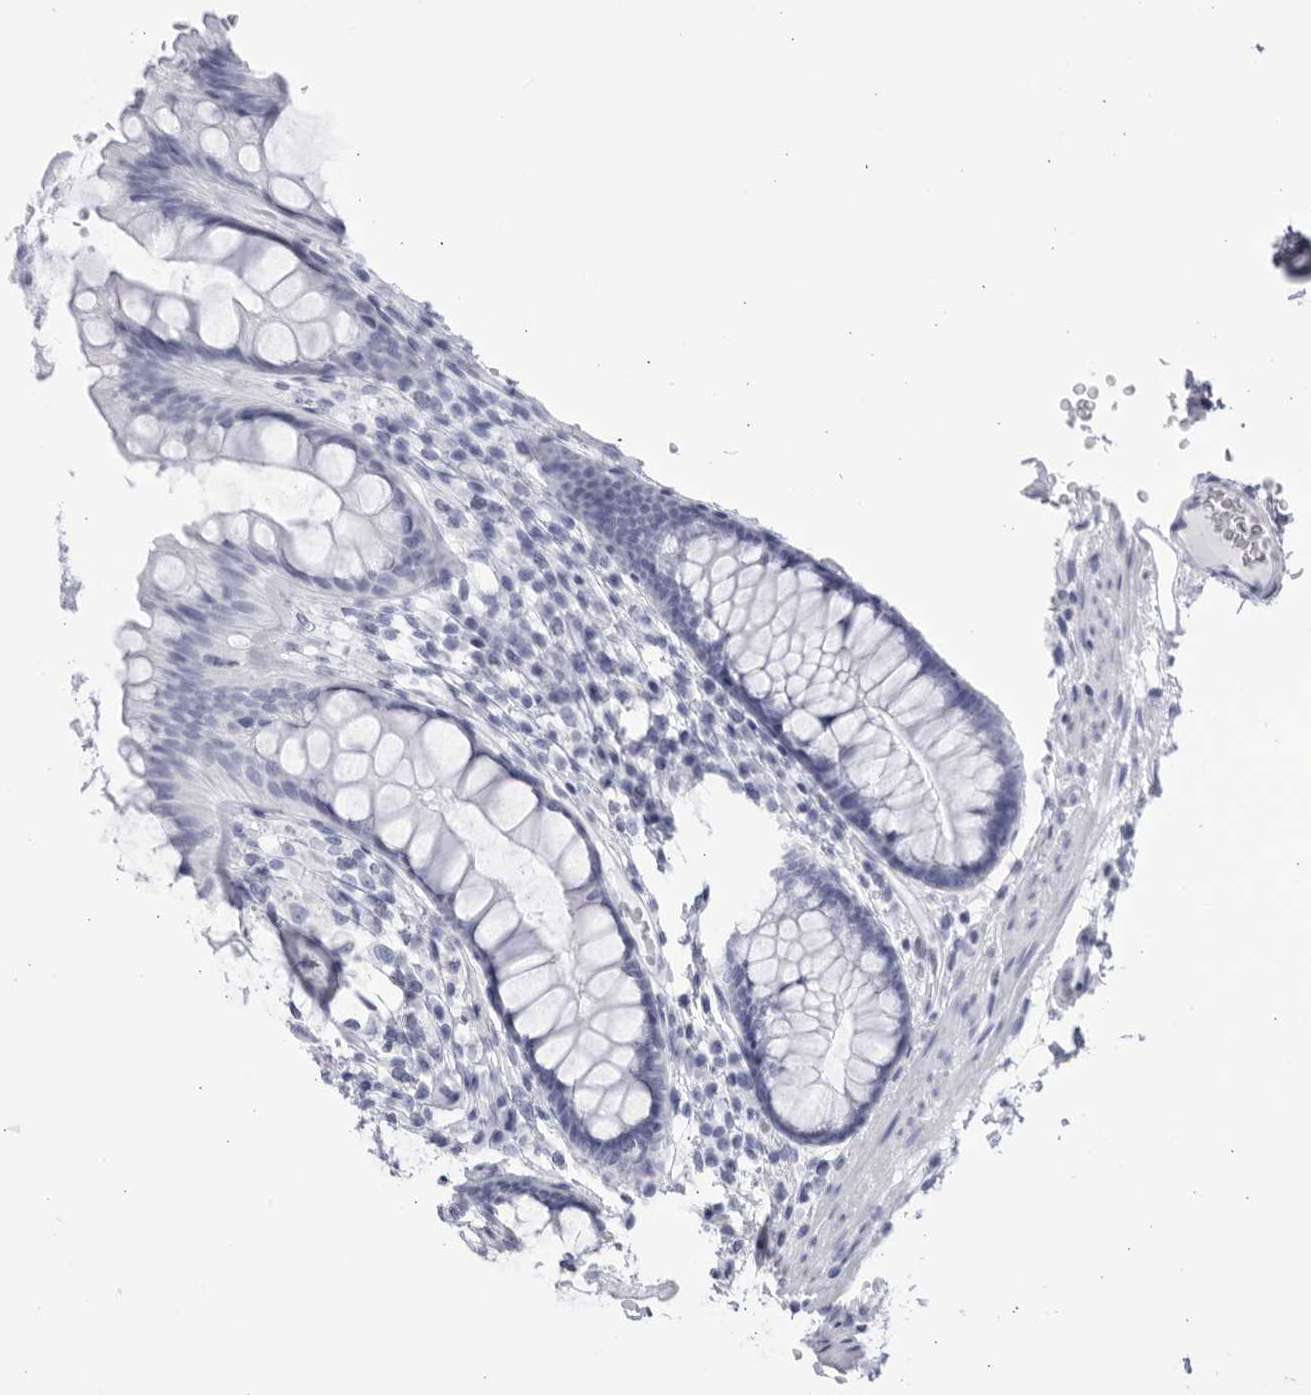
{"staining": {"intensity": "negative", "quantity": "none", "location": "none"}, "tissue": "colon", "cell_type": "Endothelial cells", "image_type": "normal", "snomed": [{"axis": "morphology", "description": "Normal tissue, NOS"}, {"axis": "topography", "description": "Colon"}], "caption": "Human colon stained for a protein using immunohistochemistry exhibits no expression in endothelial cells.", "gene": "CCDC181", "patient": {"sex": "female", "age": 56}}